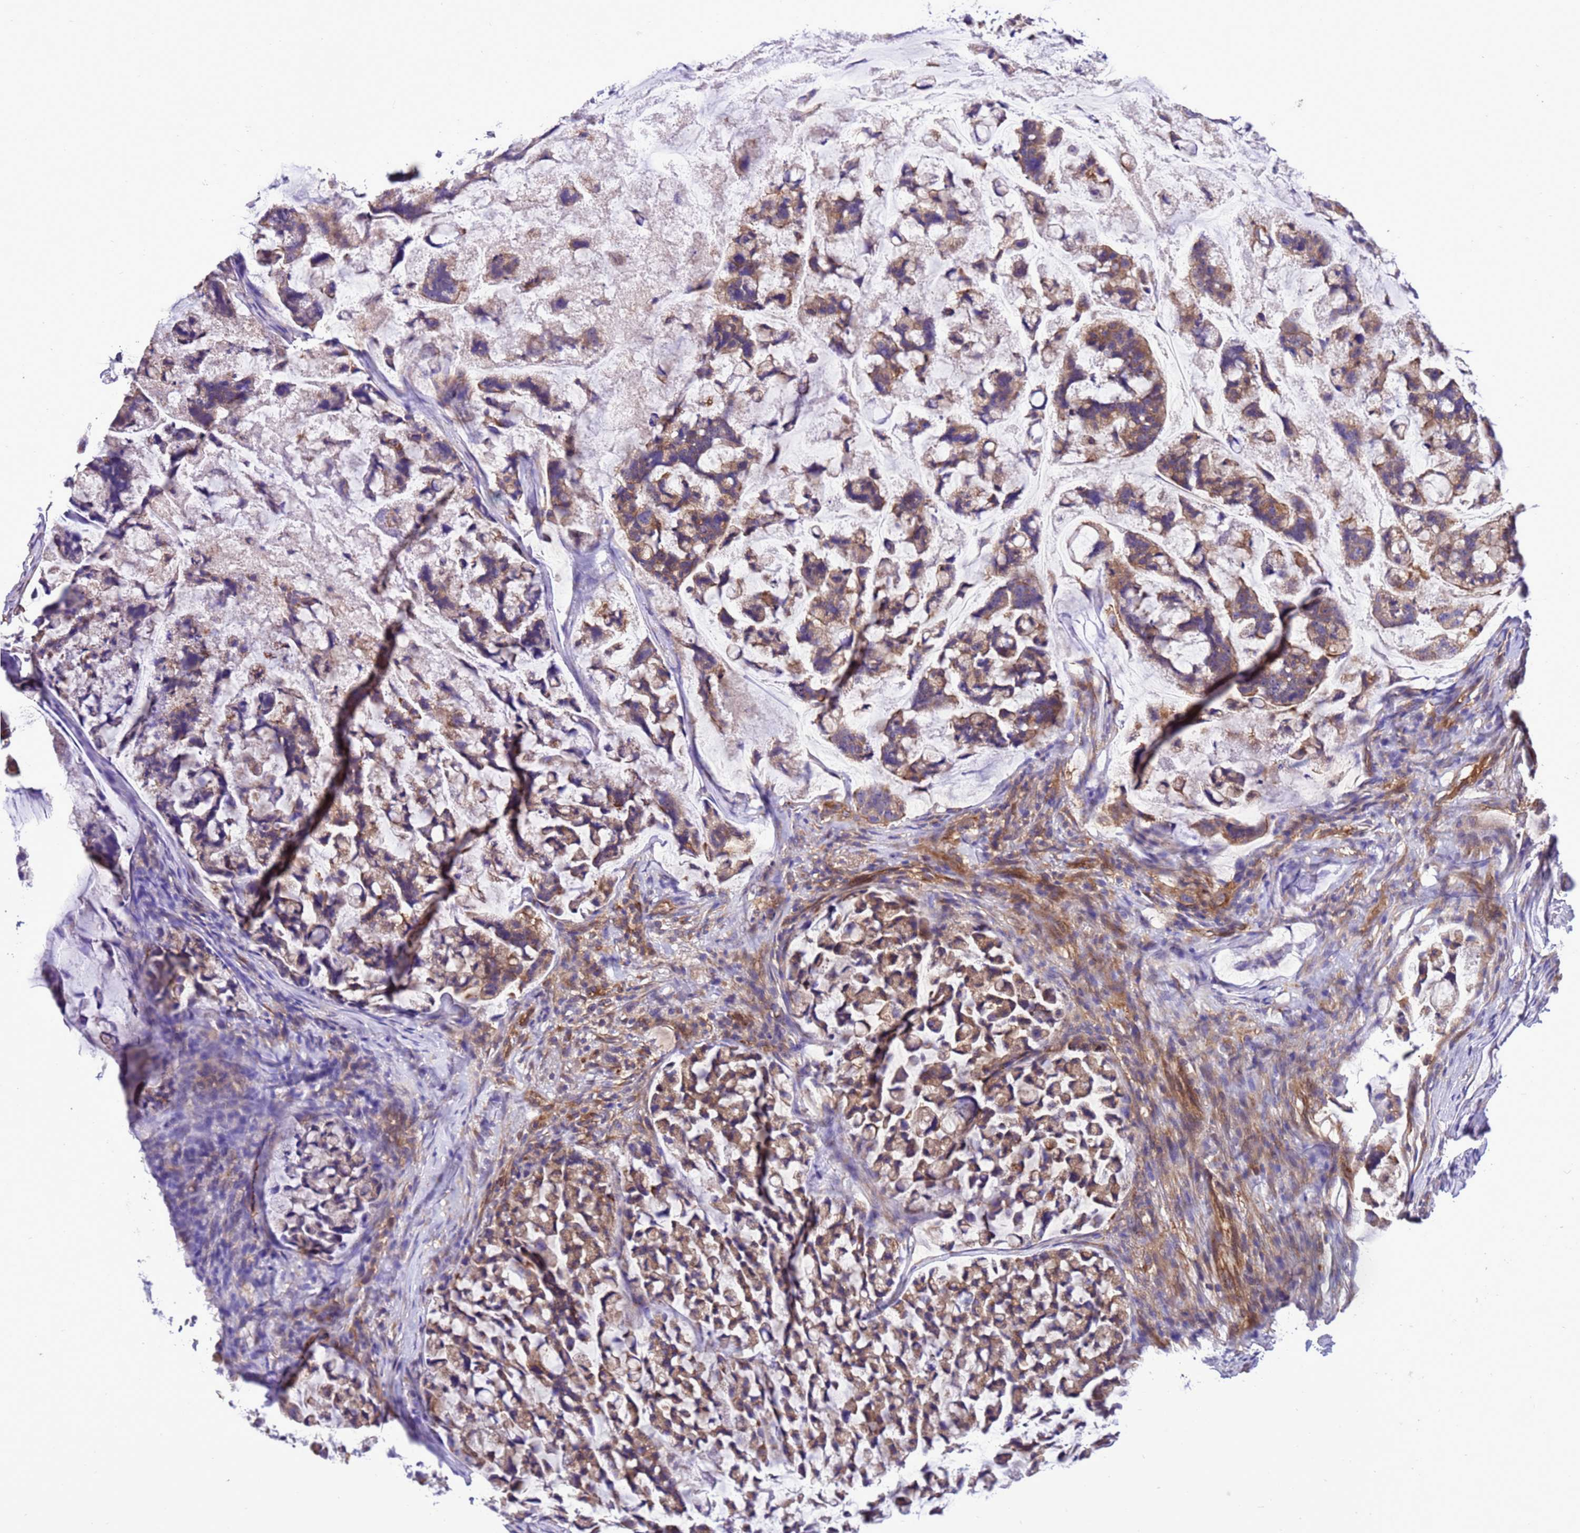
{"staining": {"intensity": "moderate", "quantity": ">75%", "location": "cytoplasmic/membranous"}, "tissue": "stomach cancer", "cell_type": "Tumor cells", "image_type": "cancer", "snomed": [{"axis": "morphology", "description": "Adenocarcinoma, NOS"}, {"axis": "topography", "description": "Stomach, lower"}], "caption": "Brown immunohistochemical staining in human adenocarcinoma (stomach) displays moderate cytoplasmic/membranous expression in approximately >75% of tumor cells. The staining was performed using DAB (3,3'-diaminobenzidine) to visualize the protein expression in brown, while the nuclei were stained in blue with hematoxylin (Magnification: 20x).", "gene": "RABEP2", "patient": {"sex": "male", "age": 67}}